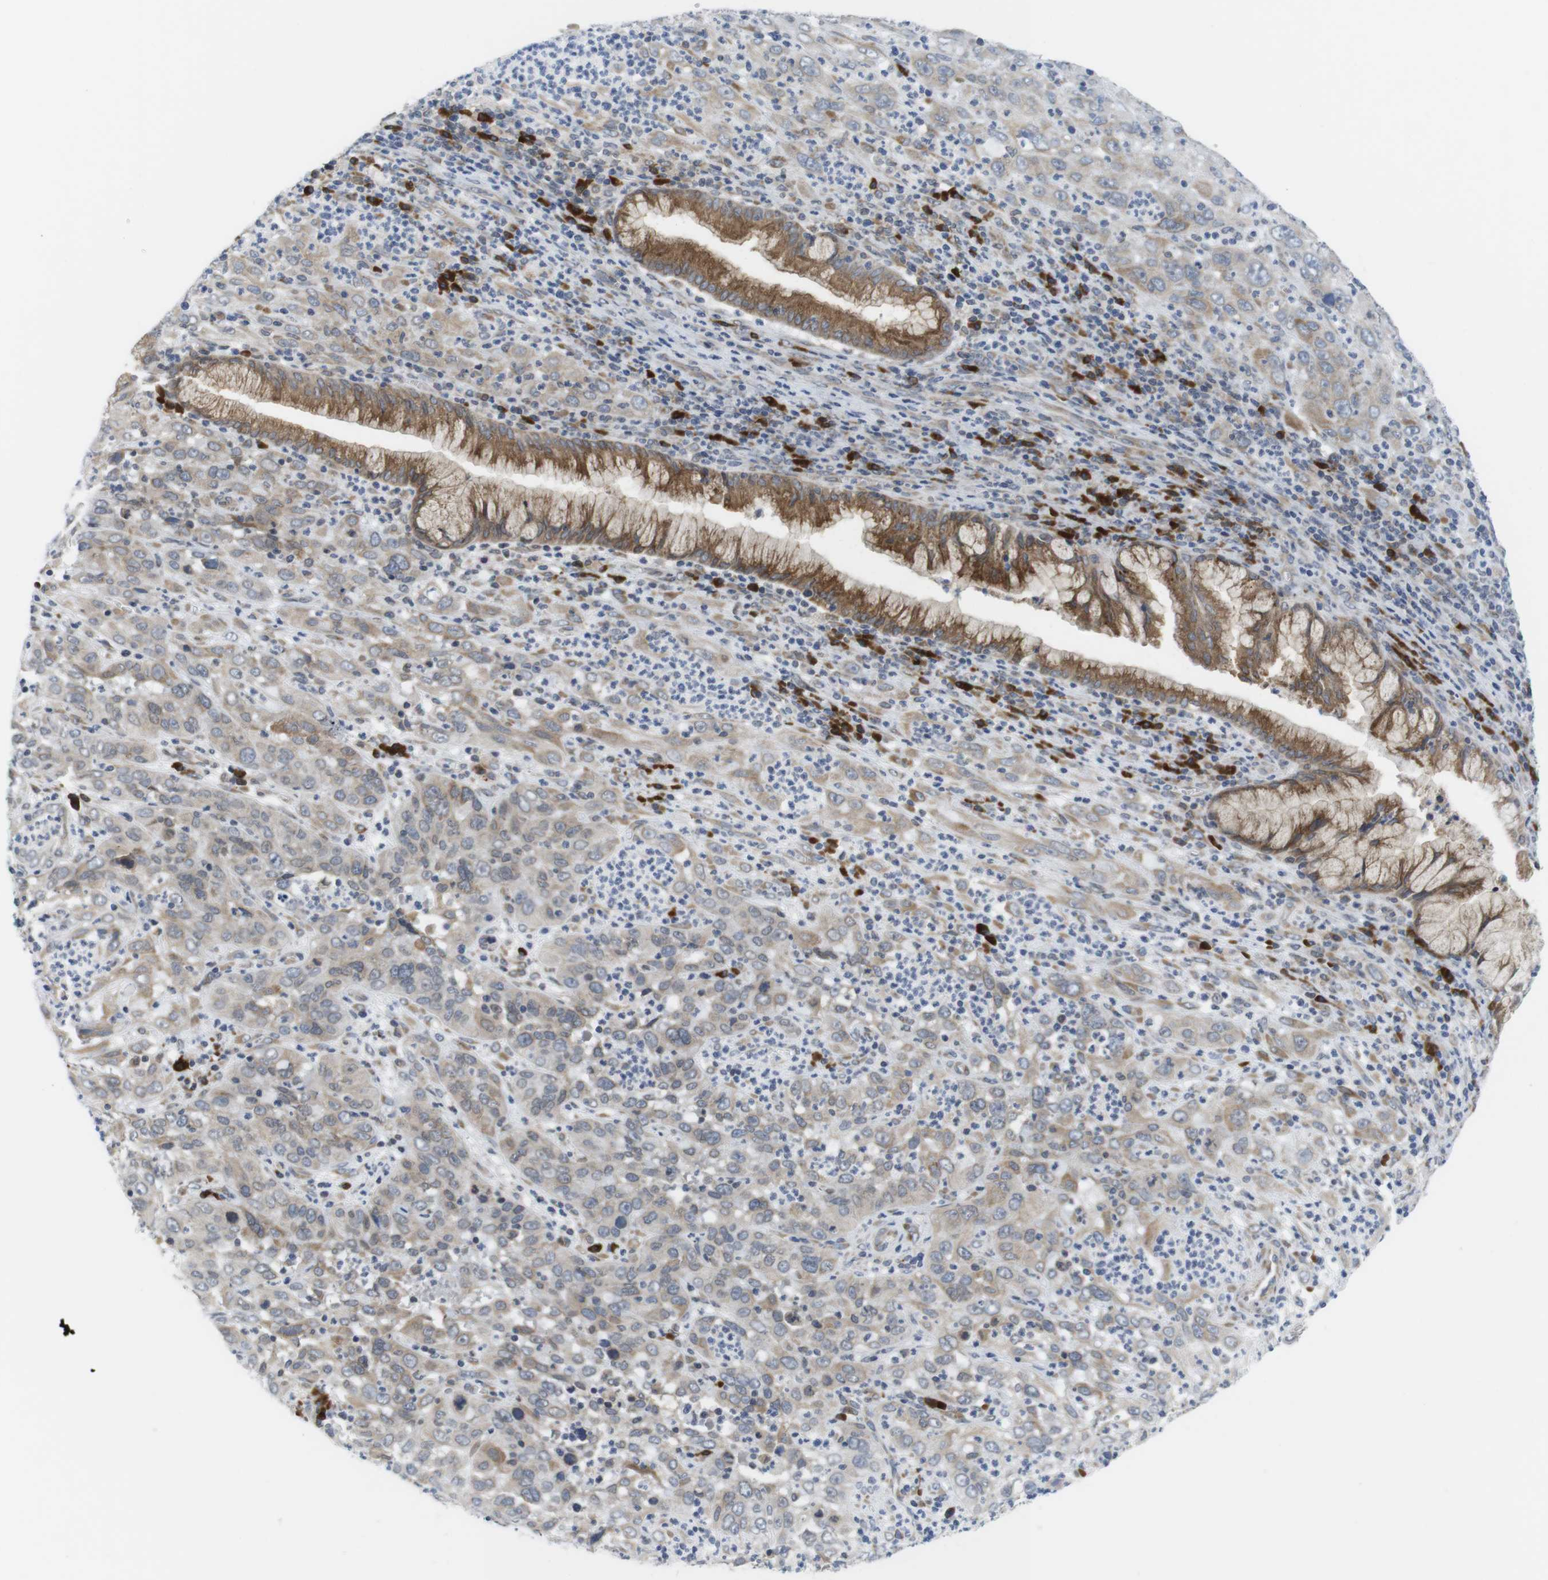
{"staining": {"intensity": "weak", "quantity": ">75%", "location": "cytoplasmic/membranous"}, "tissue": "cervical cancer", "cell_type": "Tumor cells", "image_type": "cancer", "snomed": [{"axis": "morphology", "description": "Squamous cell carcinoma, NOS"}, {"axis": "topography", "description": "Cervix"}], "caption": "Immunohistochemistry (IHC) of squamous cell carcinoma (cervical) exhibits low levels of weak cytoplasmic/membranous expression in approximately >75% of tumor cells.", "gene": "ERGIC3", "patient": {"sex": "female", "age": 32}}